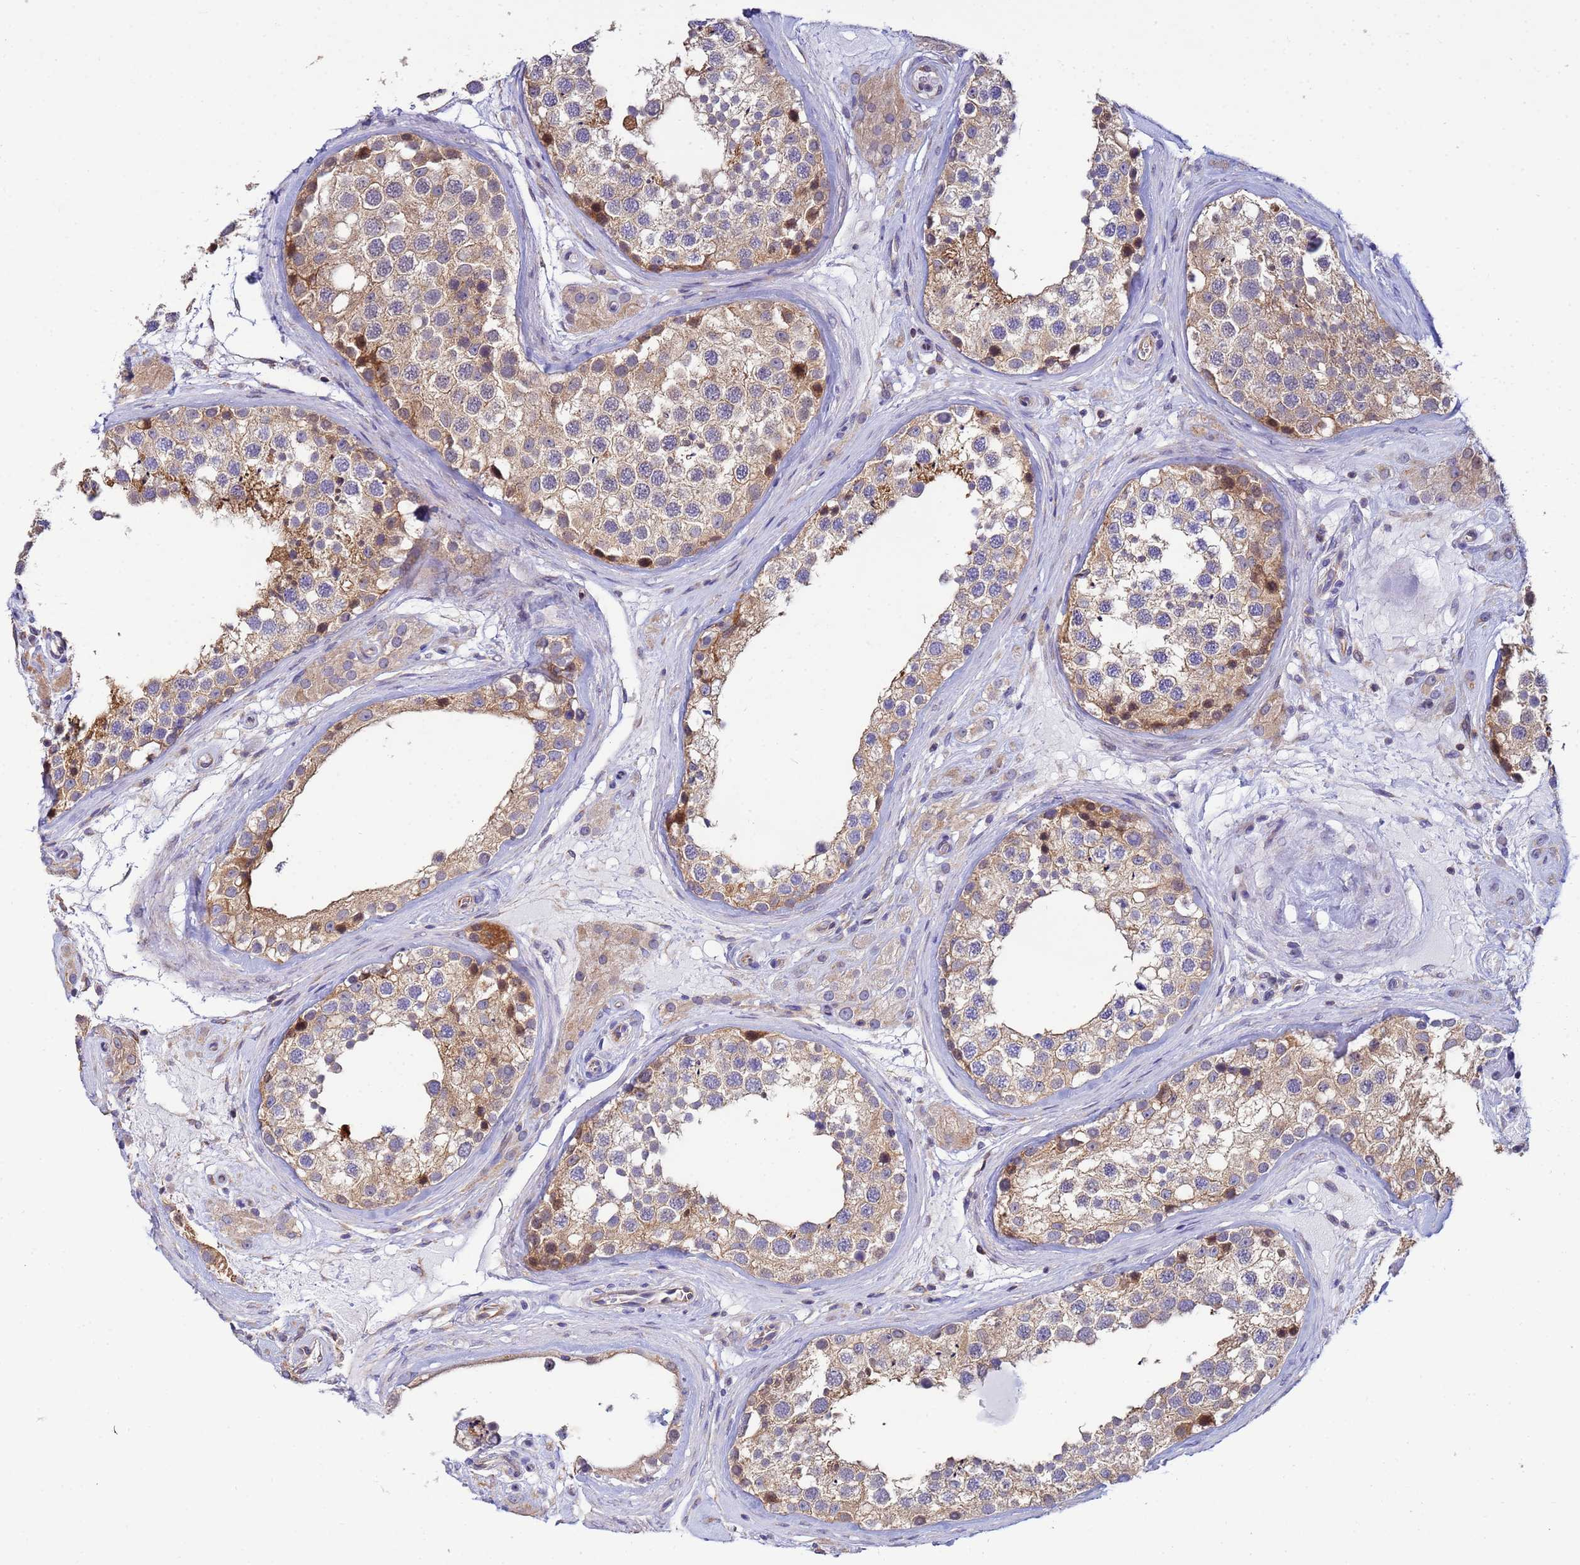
{"staining": {"intensity": "moderate", "quantity": ">75%", "location": "cytoplasmic/membranous,nuclear"}, "tissue": "testis", "cell_type": "Cells in seminiferous ducts", "image_type": "normal", "snomed": [{"axis": "morphology", "description": "Normal tissue, NOS"}, {"axis": "topography", "description": "Testis"}], "caption": "A brown stain labels moderate cytoplasmic/membranous,nuclear expression of a protein in cells in seminiferous ducts of benign testis. (DAB (3,3'-diaminobenzidine) IHC, brown staining for protein, blue staining for nuclei).", "gene": "CDC34", "patient": {"sex": "male", "age": 46}}